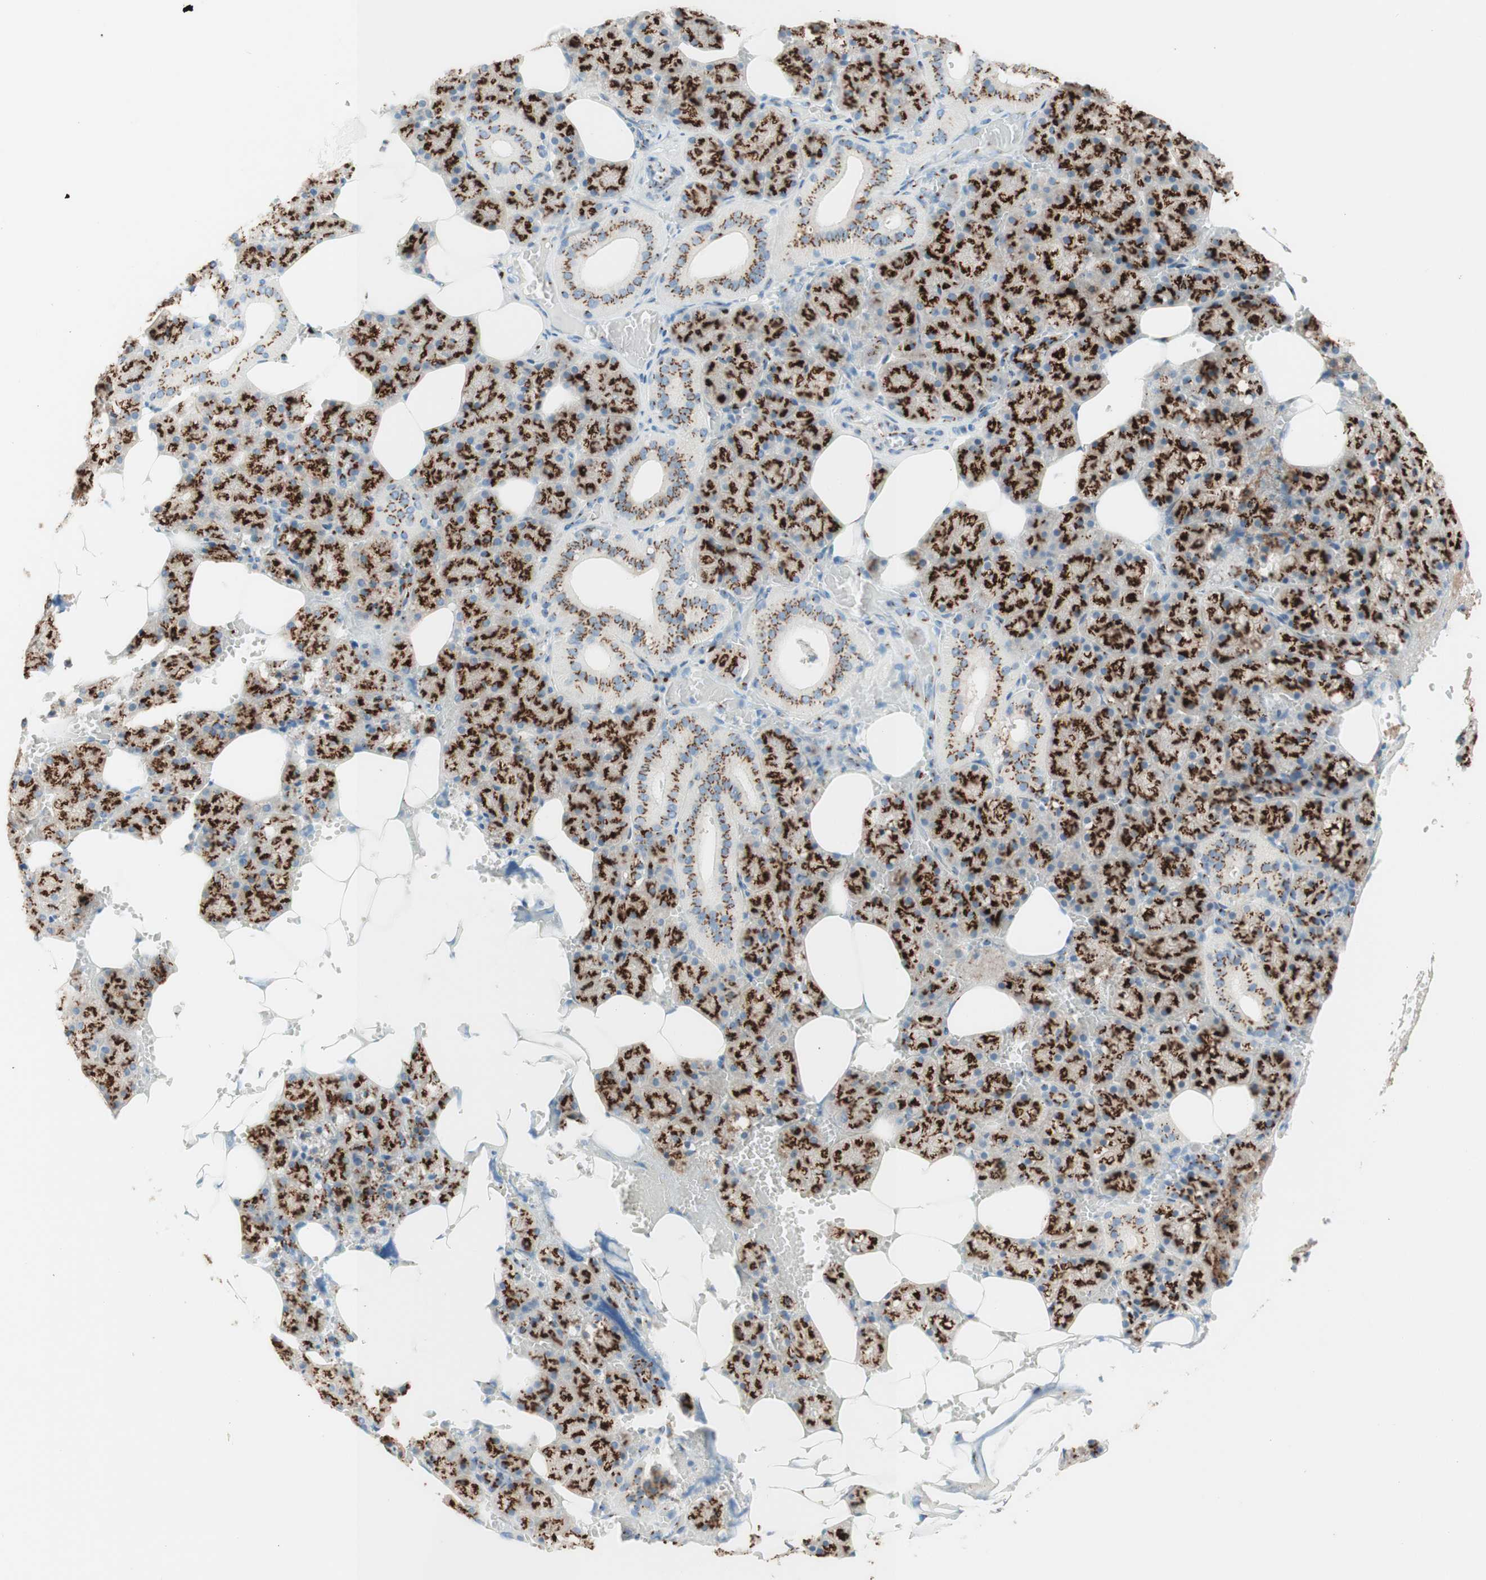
{"staining": {"intensity": "strong", "quantity": ">75%", "location": "cytoplasmic/membranous"}, "tissue": "salivary gland", "cell_type": "Glandular cells", "image_type": "normal", "snomed": [{"axis": "morphology", "description": "Normal tissue, NOS"}, {"axis": "topography", "description": "Salivary gland"}], "caption": "A micrograph of salivary gland stained for a protein reveals strong cytoplasmic/membranous brown staining in glandular cells. The protein is shown in brown color, while the nuclei are stained blue.", "gene": "GOLGB1", "patient": {"sex": "male", "age": 62}}